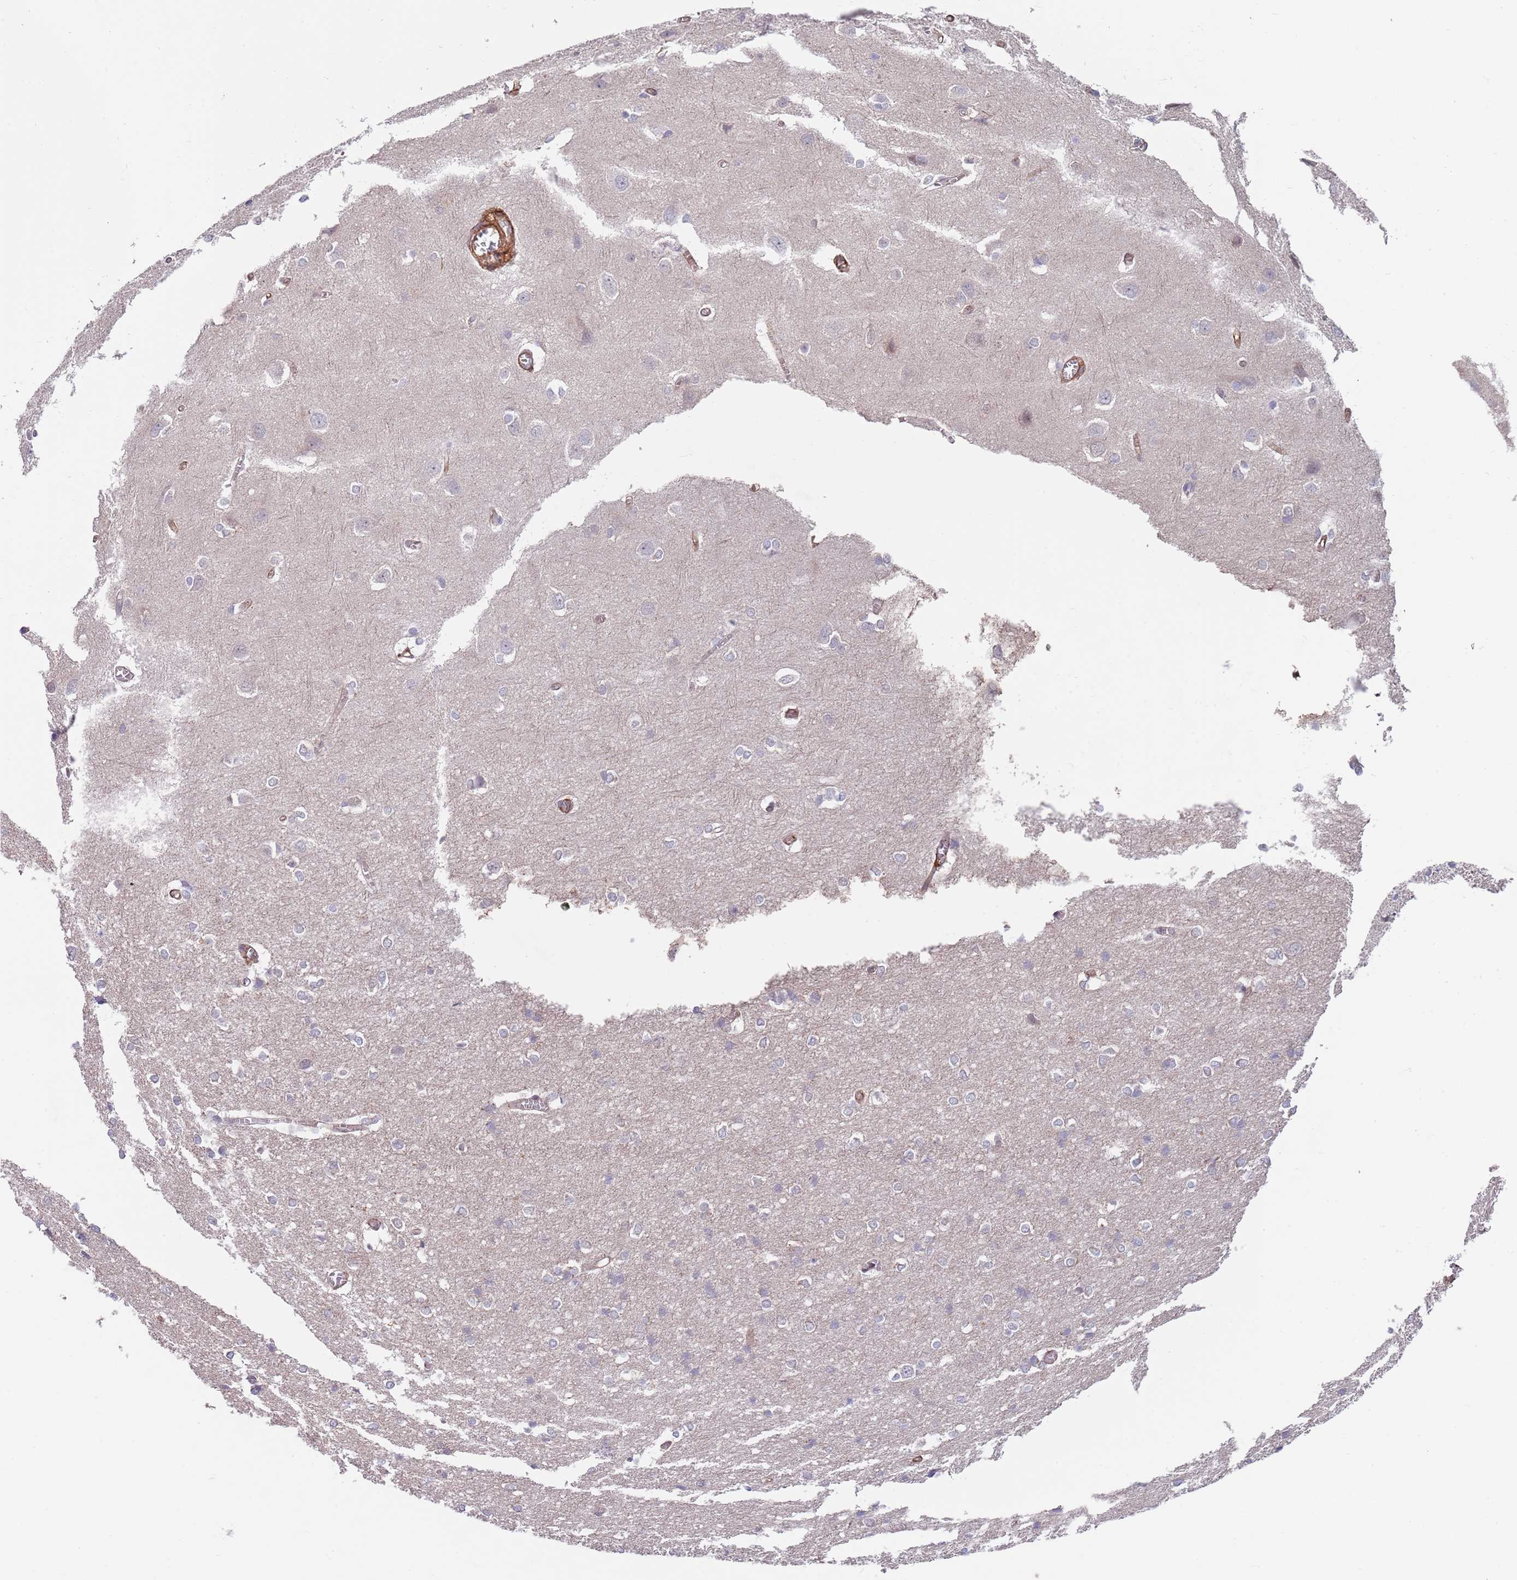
{"staining": {"intensity": "moderate", "quantity": "25%-75%", "location": "cytoplasmic/membranous"}, "tissue": "cerebral cortex", "cell_type": "Endothelial cells", "image_type": "normal", "snomed": [{"axis": "morphology", "description": "Normal tissue, NOS"}, {"axis": "topography", "description": "Cerebral cortex"}], "caption": "Protein analysis of unremarkable cerebral cortex demonstrates moderate cytoplasmic/membranous positivity in approximately 25%-75% of endothelial cells.", "gene": "BPNT1", "patient": {"sex": "male", "age": 37}}